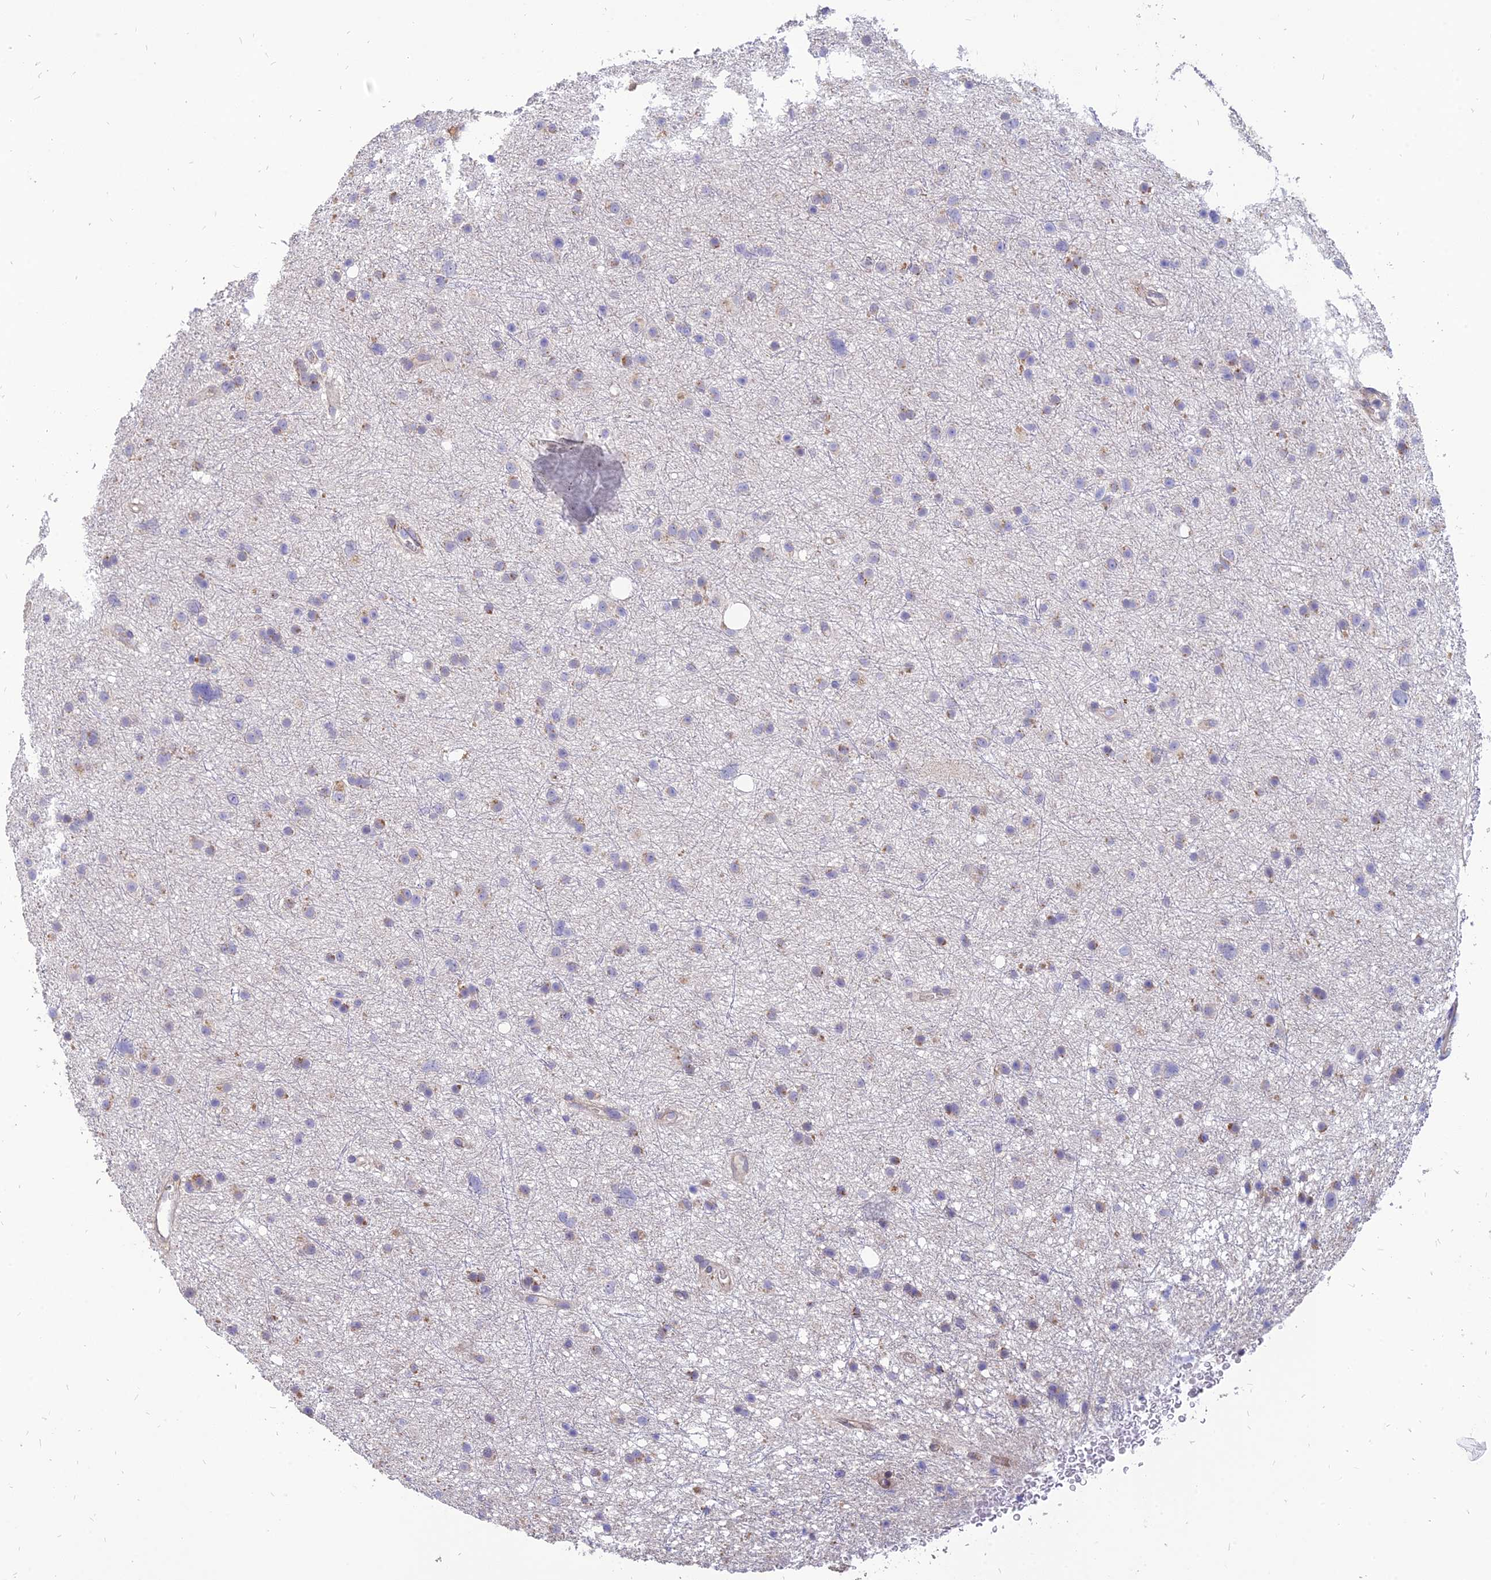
{"staining": {"intensity": "moderate", "quantity": "<25%", "location": "cytoplasmic/membranous"}, "tissue": "glioma", "cell_type": "Tumor cells", "image_type": "cancer", "snomed": [{"axis": "morphology", "description": "Glioma, malignant, Low grade"}, {"axis": "topography", "description": "Cerebral cortex"}], "caption": "A high-resolution histopathology image shows IHC staining of low-grade glioma (malignant), which shows moderate cytoplasmic/membranous staining in approximately <25% of tumor cells. (DAB (3,3'-diaminobenzidine) = brown stain, brightfield microscopy at high magnification).", "gene": "ST3GAL6", "patient": {"sex": "female", "age": 39}}